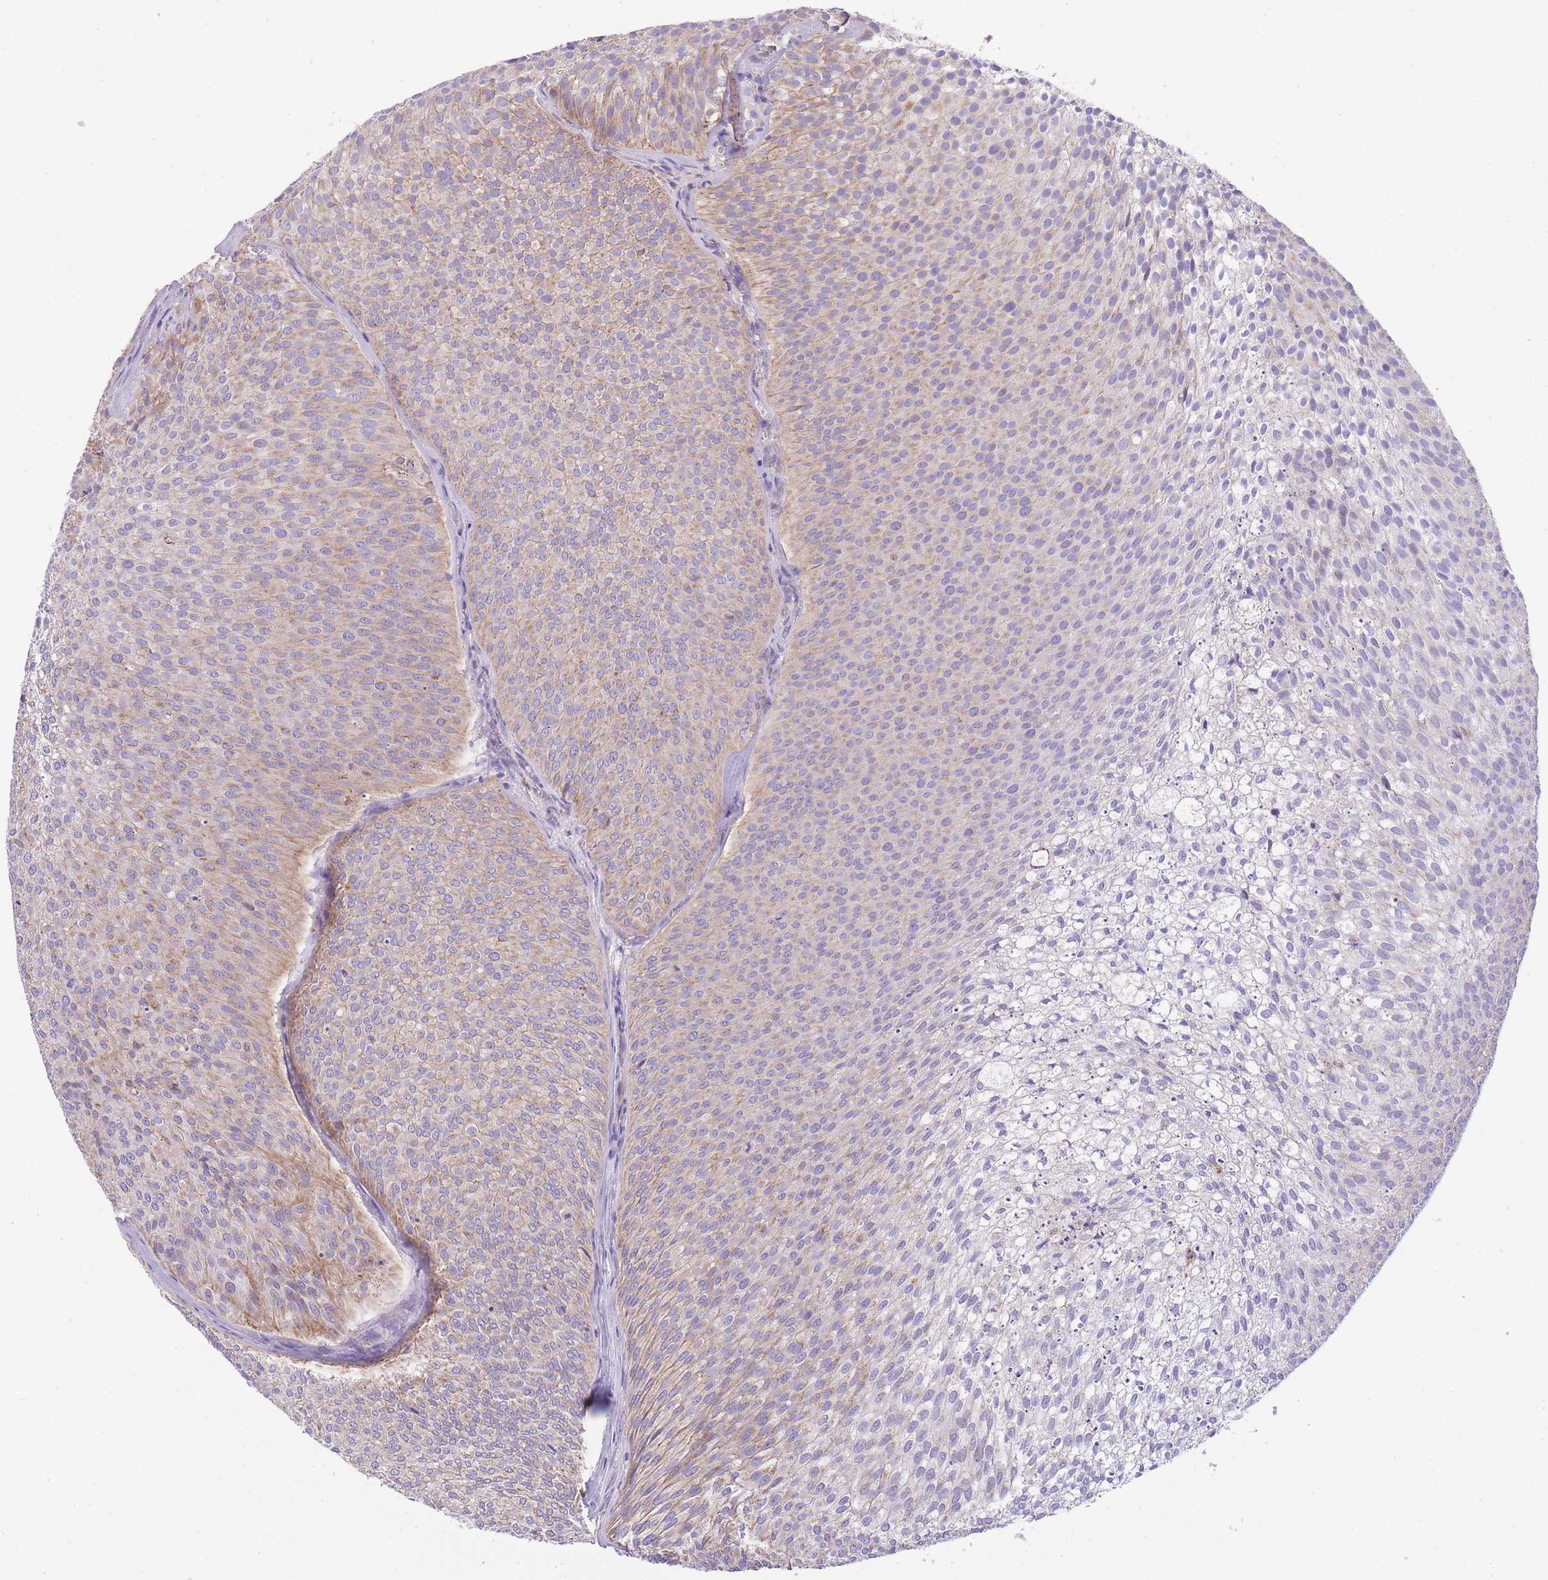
{"staining": {"intensity": "moderate", "quantity": "25%-75%", "location": "cytoplasmic/membranous"}, "tissue": "urothelial cancer", "cell_type": "Tumor cells", "image_type": "cancer", "snomed": [{"axis": "morphology", "description": "Urothelial carcinoma, Low grade"}, {"axis": "topography", "description": "Urinary bladder"}], "caption": "Human urothelial carcinoma (low-grade) stained for a protein (brown) exhibits moderate cytoplasmic/membranous positive expression in approximately 25%-75% of tumor cells.", "gene": "ST3GAL3", "patient": {"sex": "male", "age": 91}}